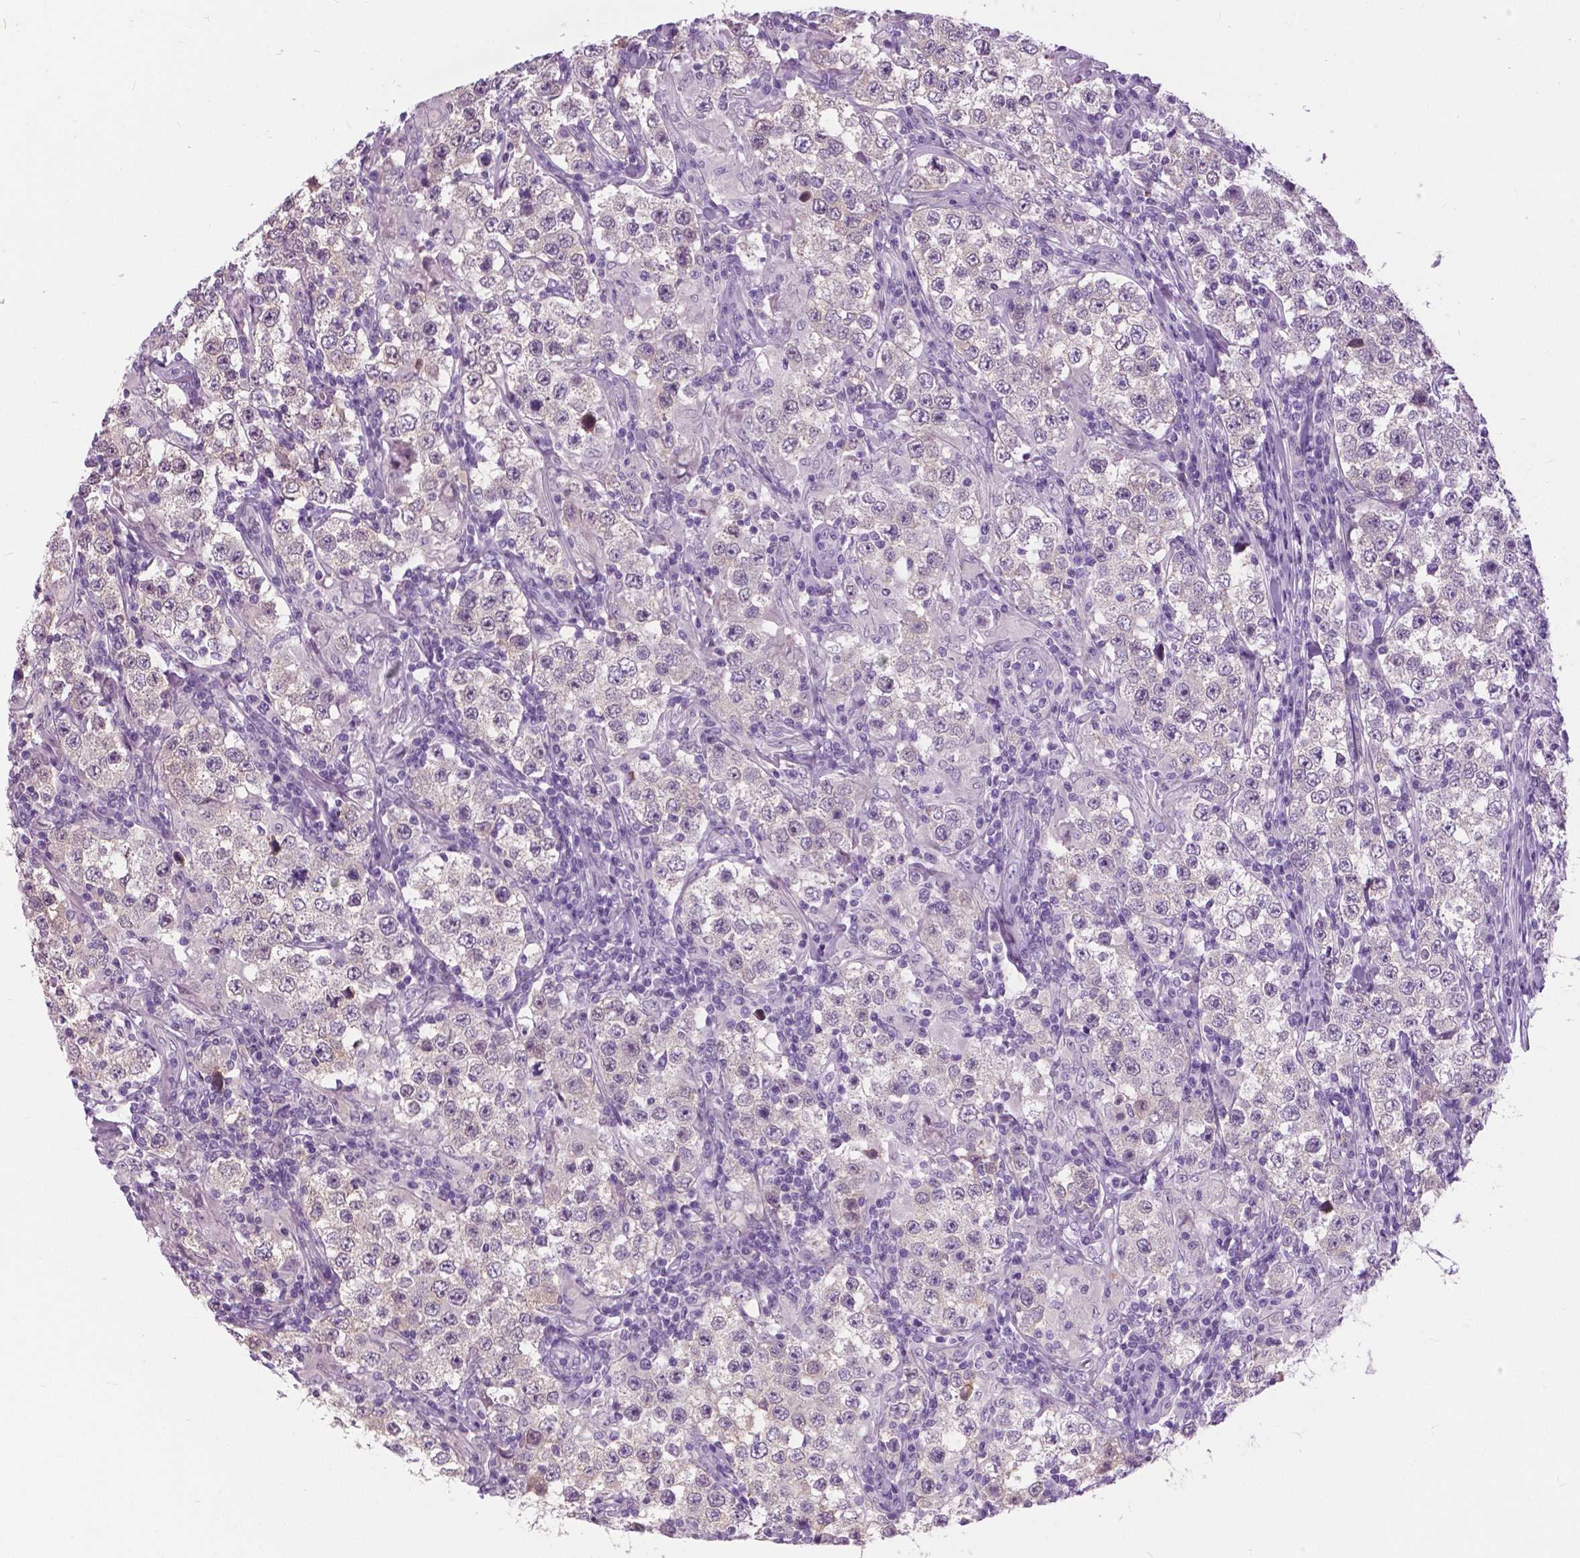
{"staining": {"intensity": "negative", "quantity": "none", "location": "none"}, "tissue": "testis cancer", "cell_type": "Tumor cells", "image_type": "cancer", "snomed": [{"axis": "morphology", "description": "Seminoma, NOS"}, {"axis": "morphology", "description": "Carcinoma, Embryonal, NOS"}, {"axis": "topography", "description": "Testis"}], "caption": "IHC micrograph of neoplastic tissue: testis seminoma stained with DAB (3,3'-diaminobenzidine) reveals no significant protein positivity in tumor cells.", "gene": "TP53TG5", "patient": {"sex": "male", "age": 41}}